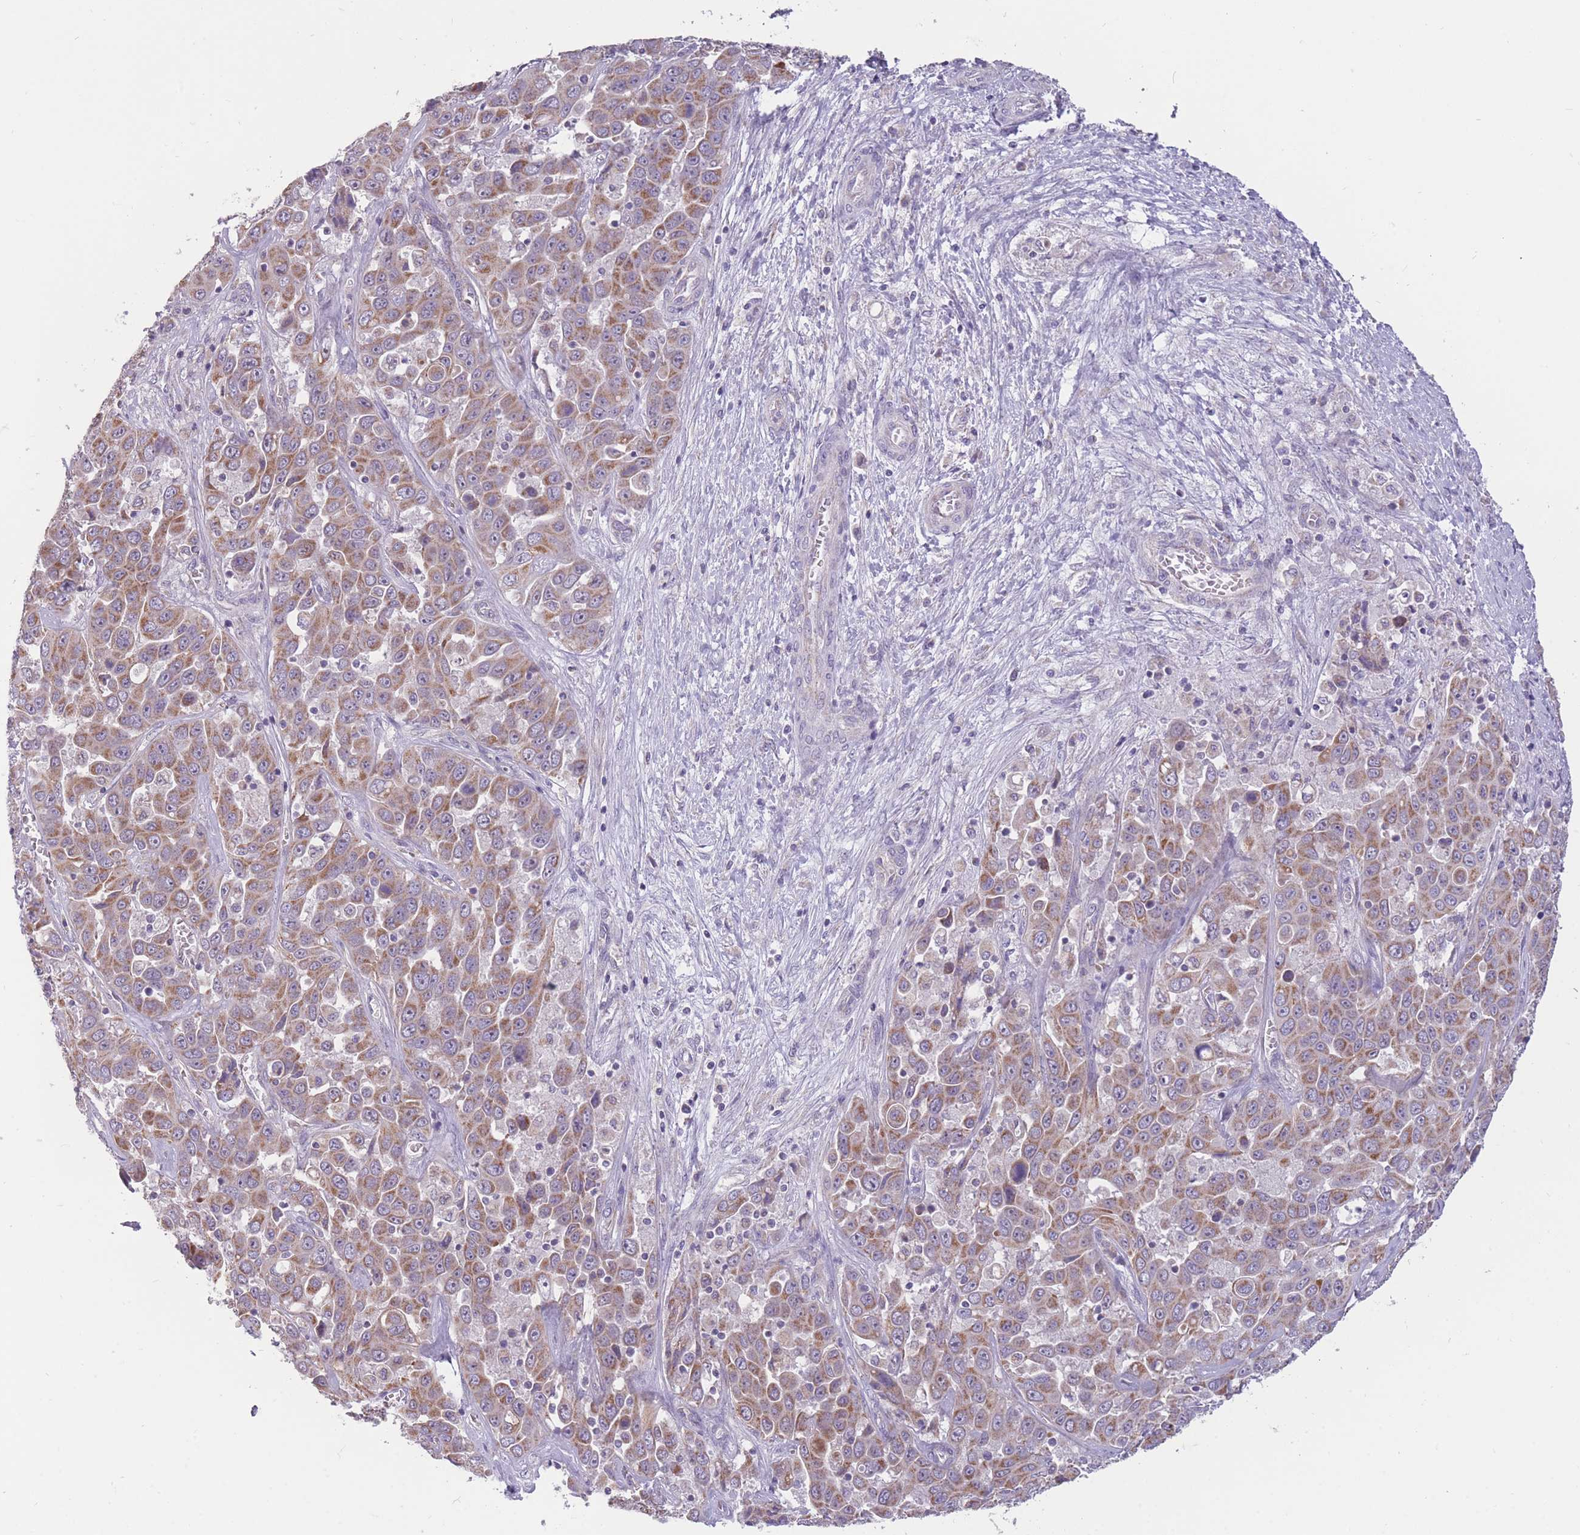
{"staining": {"intensity": "moderate", "quantity": ">75%", "location": "cytoplasmic/membranous"}, "tissue": "liver cancer", "cell_type": "Tumor cells", "image_type": "cancer", "snomed": [{"axis": "morphology", "description": "Cholangiocarcinoma"}, {"axis": "topography", "description": "Liver"}], "caption": "An immunohistochemistry (IHC) image of neoplastic tissue is shown. Protein staining in brown highlights moderate cytoplasmic/membranous positivity in liver cholangiocarcinoma within tumor cells.", "gene": "MRPS18C", "patient": {"sex": "female", "age": 52}}